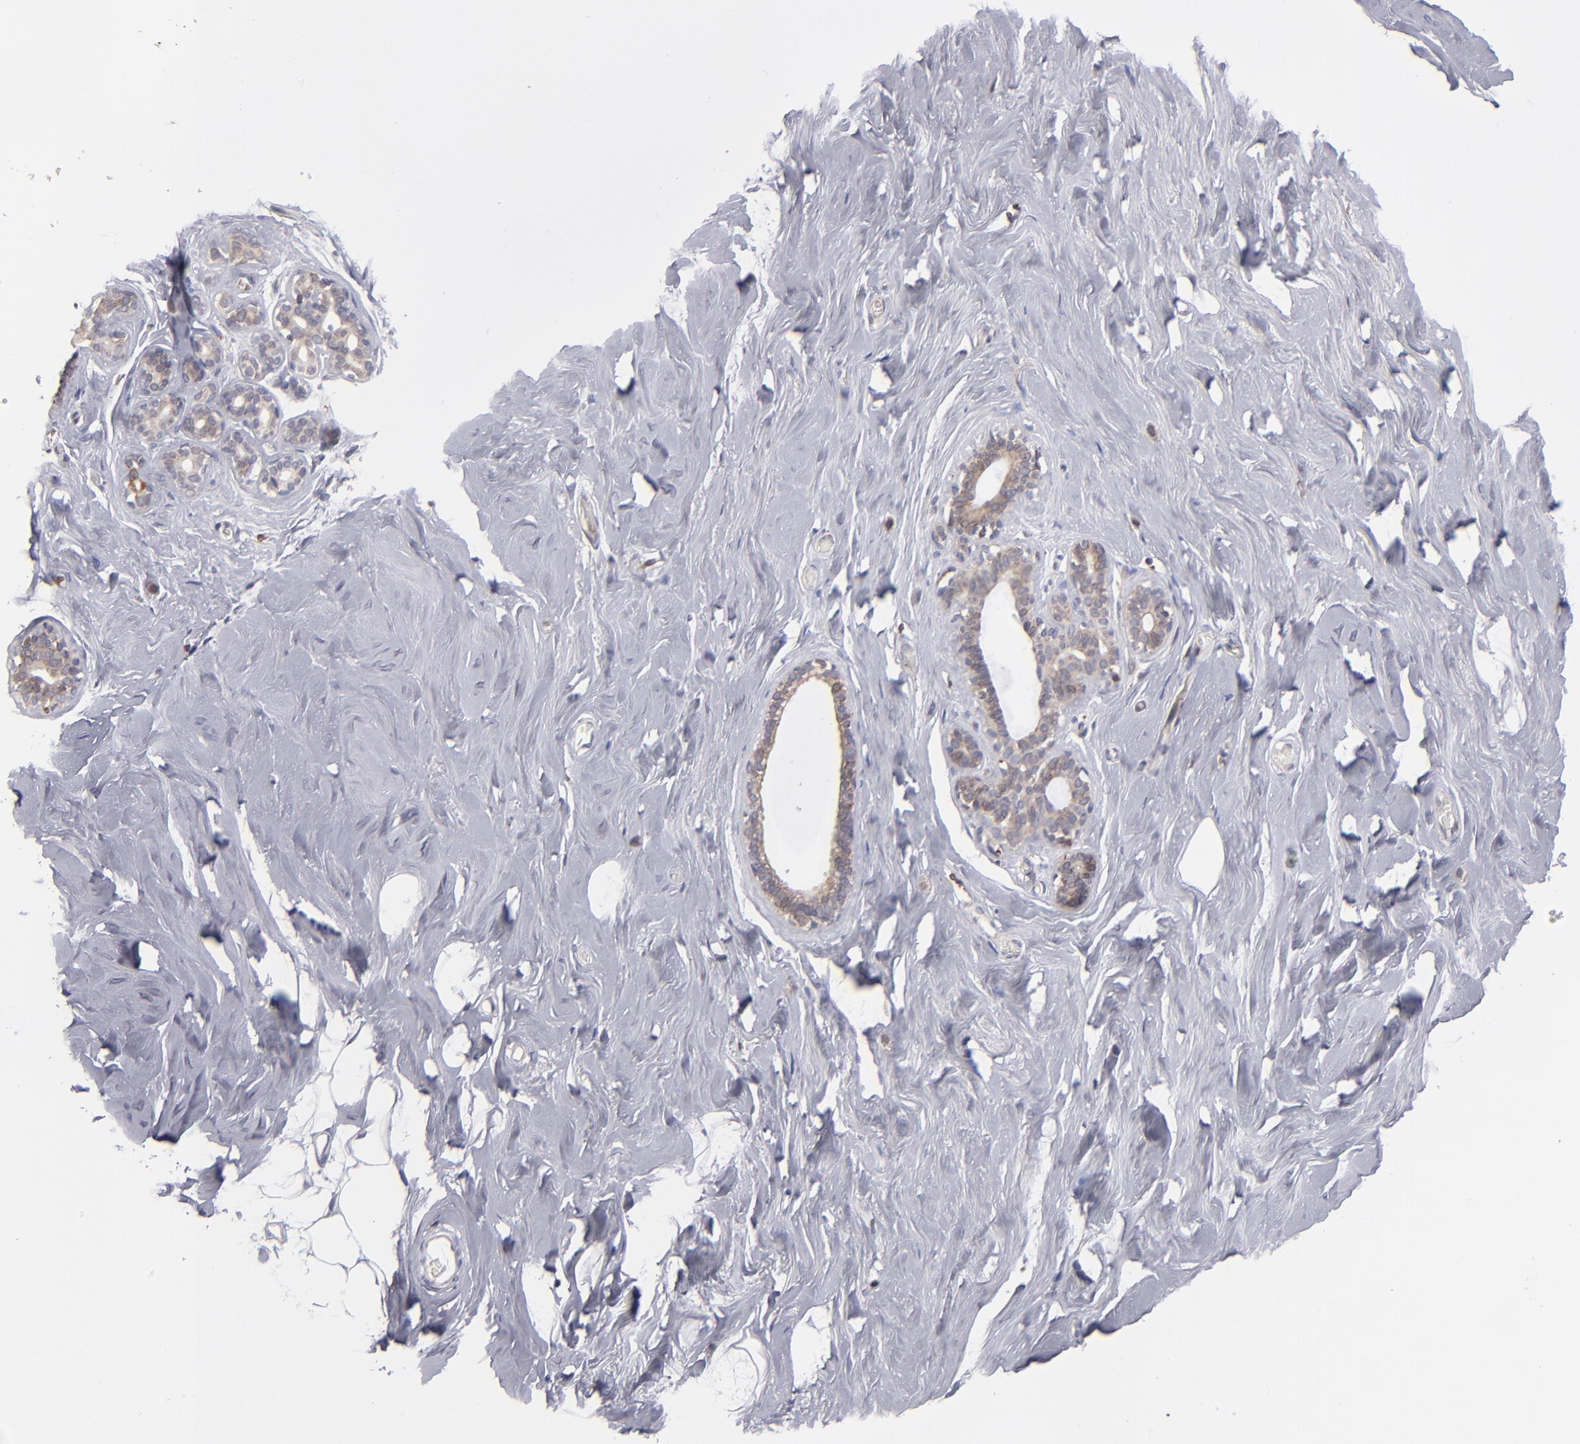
{"staining": {"intensity": "negative", "quantity": "none", "location": "none"}, "tissue": "breast", "cell_type": "Adipocytes", "image_type": "normal", "snomed": [{"axis": "morphology", "description": "Normal tissue, NOS"}, {"axis": "topography", "description": "Breast"}], "caption": "Immunohistochemistry of normal breast reveals no staining in adipocytes.", "gene": "TMX1", "patient": {"sex": "female", "age": 75}}